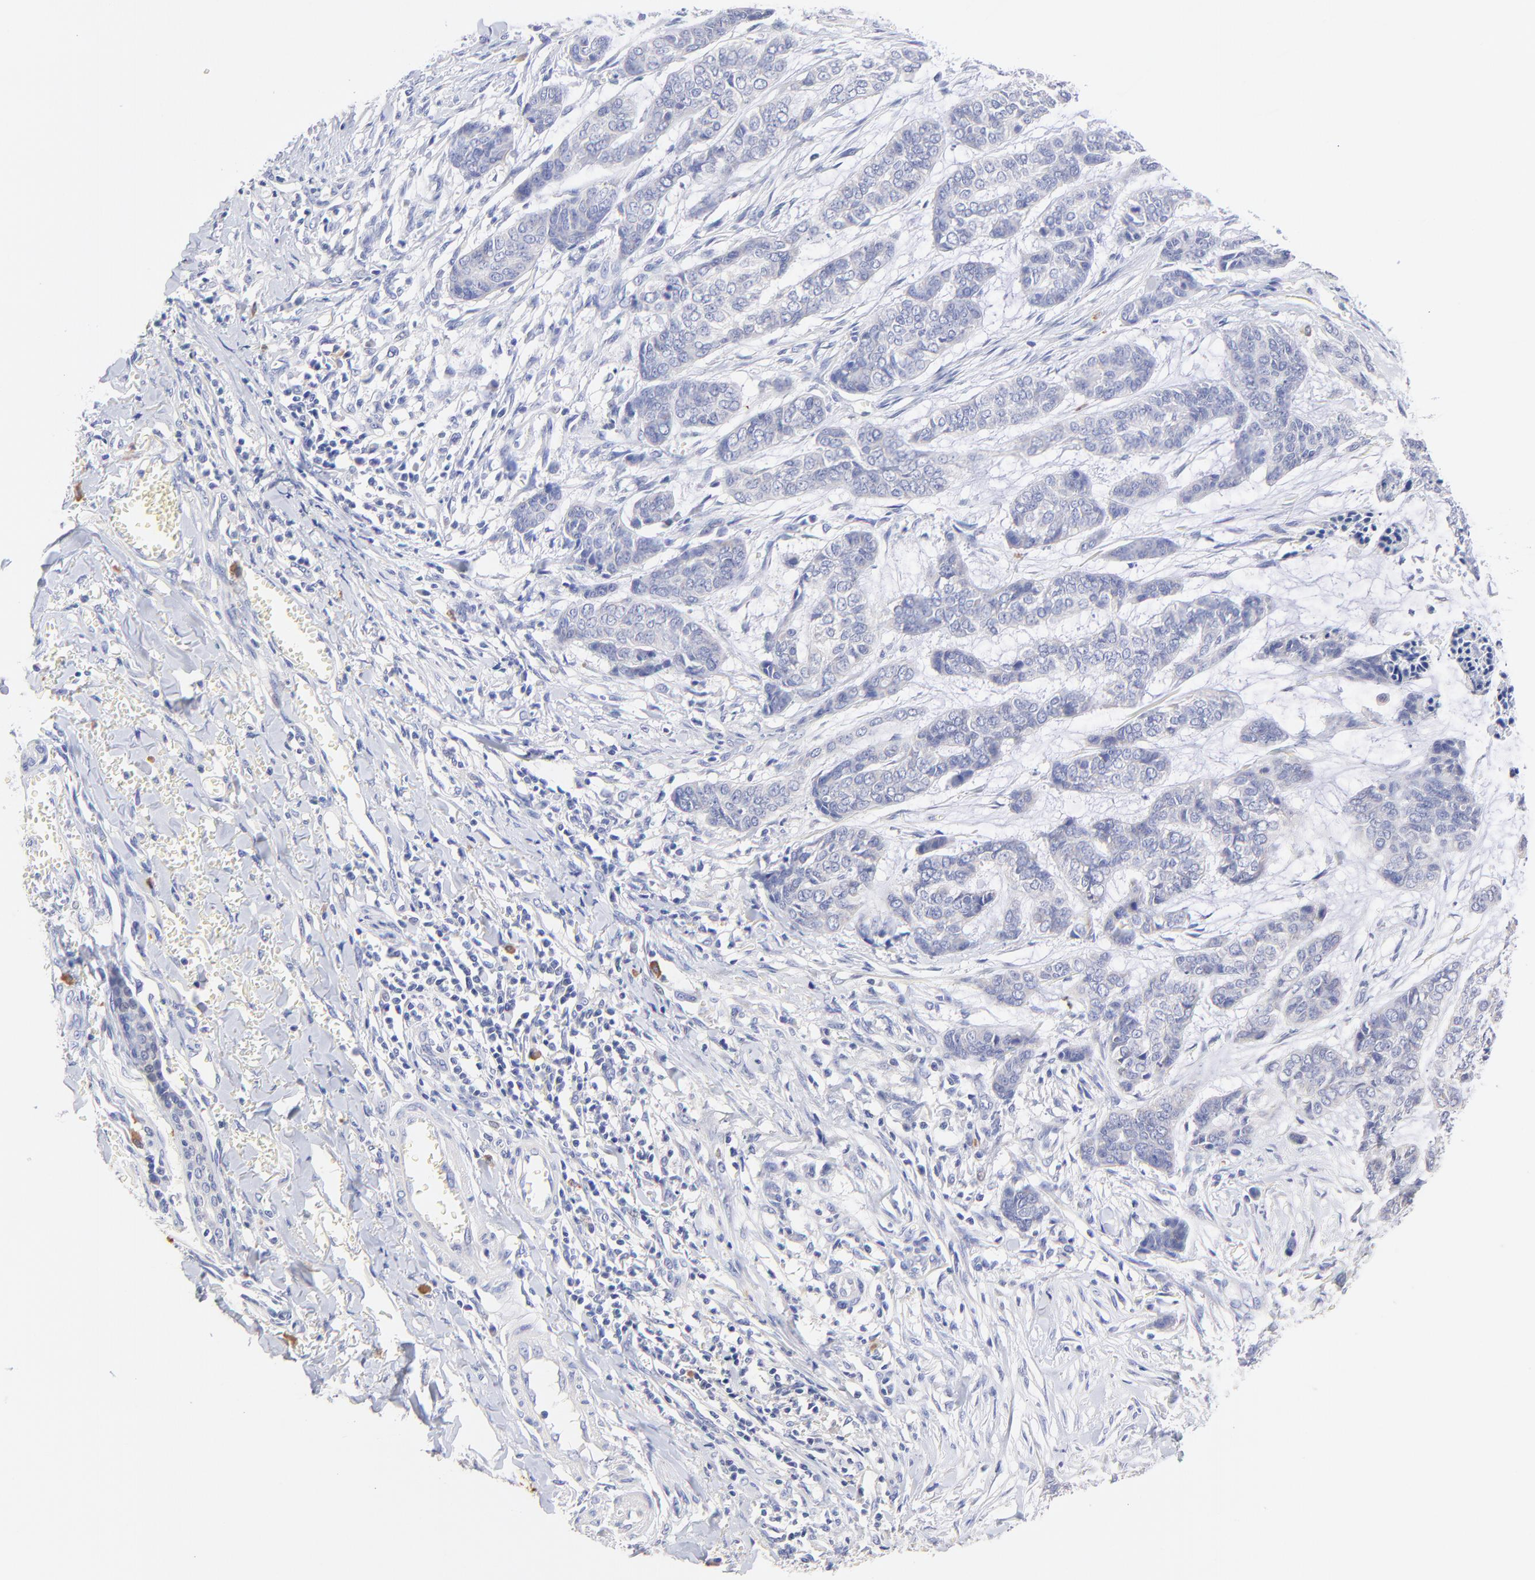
{"staining": {"intensity": "negative", "quantity": "none", "location": "none"}, "tissue": "skin cancer", "cell_type": "Tumor cells", "image_type": "cancer", "snomed": [{"axis": "morphology", "description": "Basal cell carcinoma"}, {"axis": "topography", "description": "Skin"}], "caption": "A high-resolution micrograph shows immunohistochemistry staining of skin cancer, which shows no significant positivity in tumor cells.", "gene": "EBP", "patient": {"sex": "female", "age": 64}}